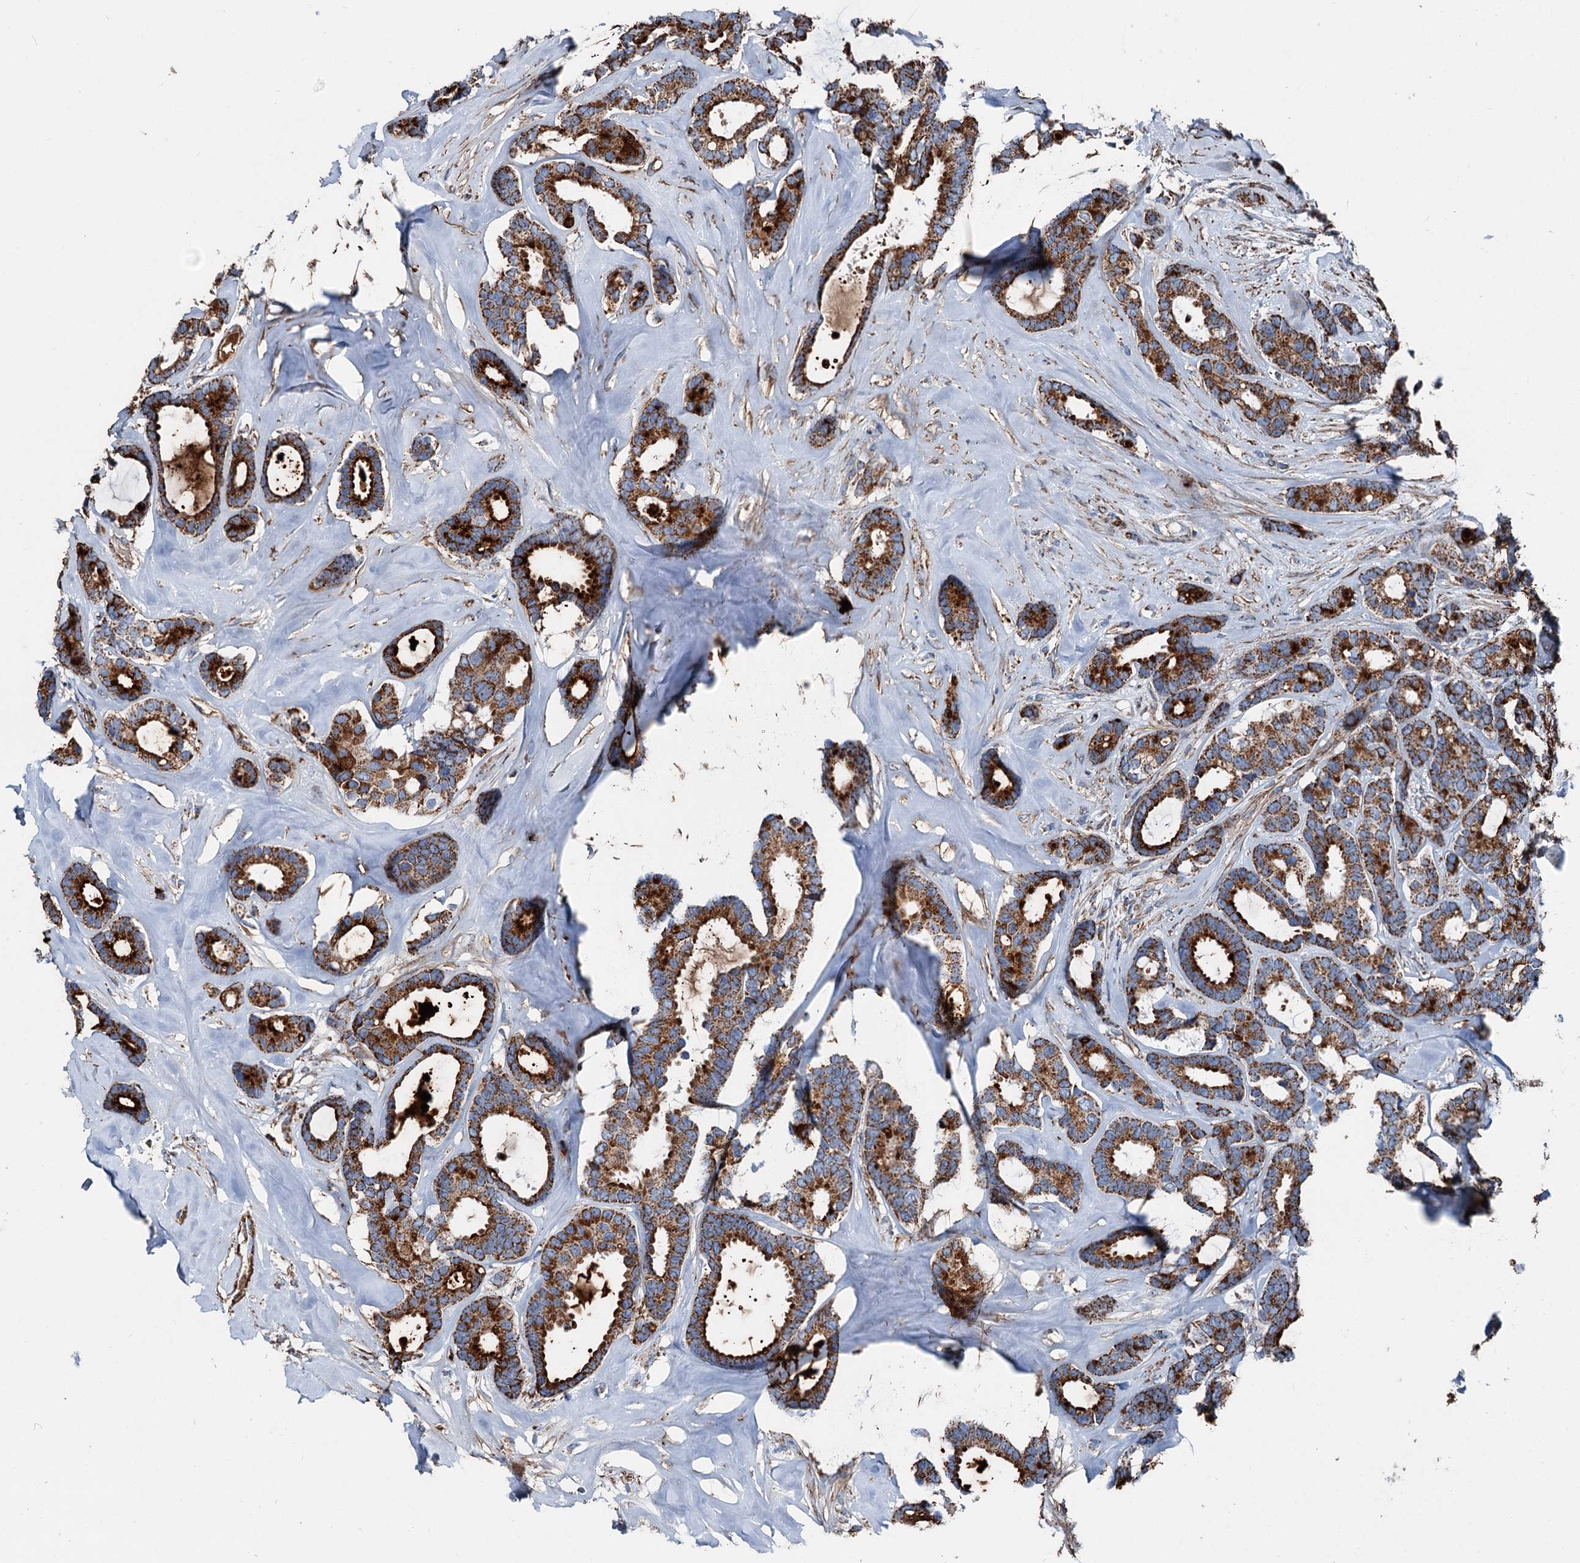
{"staining": {"intensity": "strong", "quantity": ">75%", "location": "cytoplasmic/membranous"}, "tissue": "breast cancer", "cell_type": "Tumor cells", "image_type": "cancer", "snomed": [{"axis": "morphology", "description": "Duct carcinoma"}, {"axis": "topography", "description": "Breast"}], "caption": "Immunohistochemistry of human intraductal carcinoma (breast) exhibits high levels of strong cytoplasmic/membranous positivity in about >75% of tumor cells. The staining is performed using DAB brown chromogen to label protein expression. The nuclei are counter-stained blue using hematoxylin.", "gene": "DDIAS", "patient": {"sex": "female", "age": 87}}